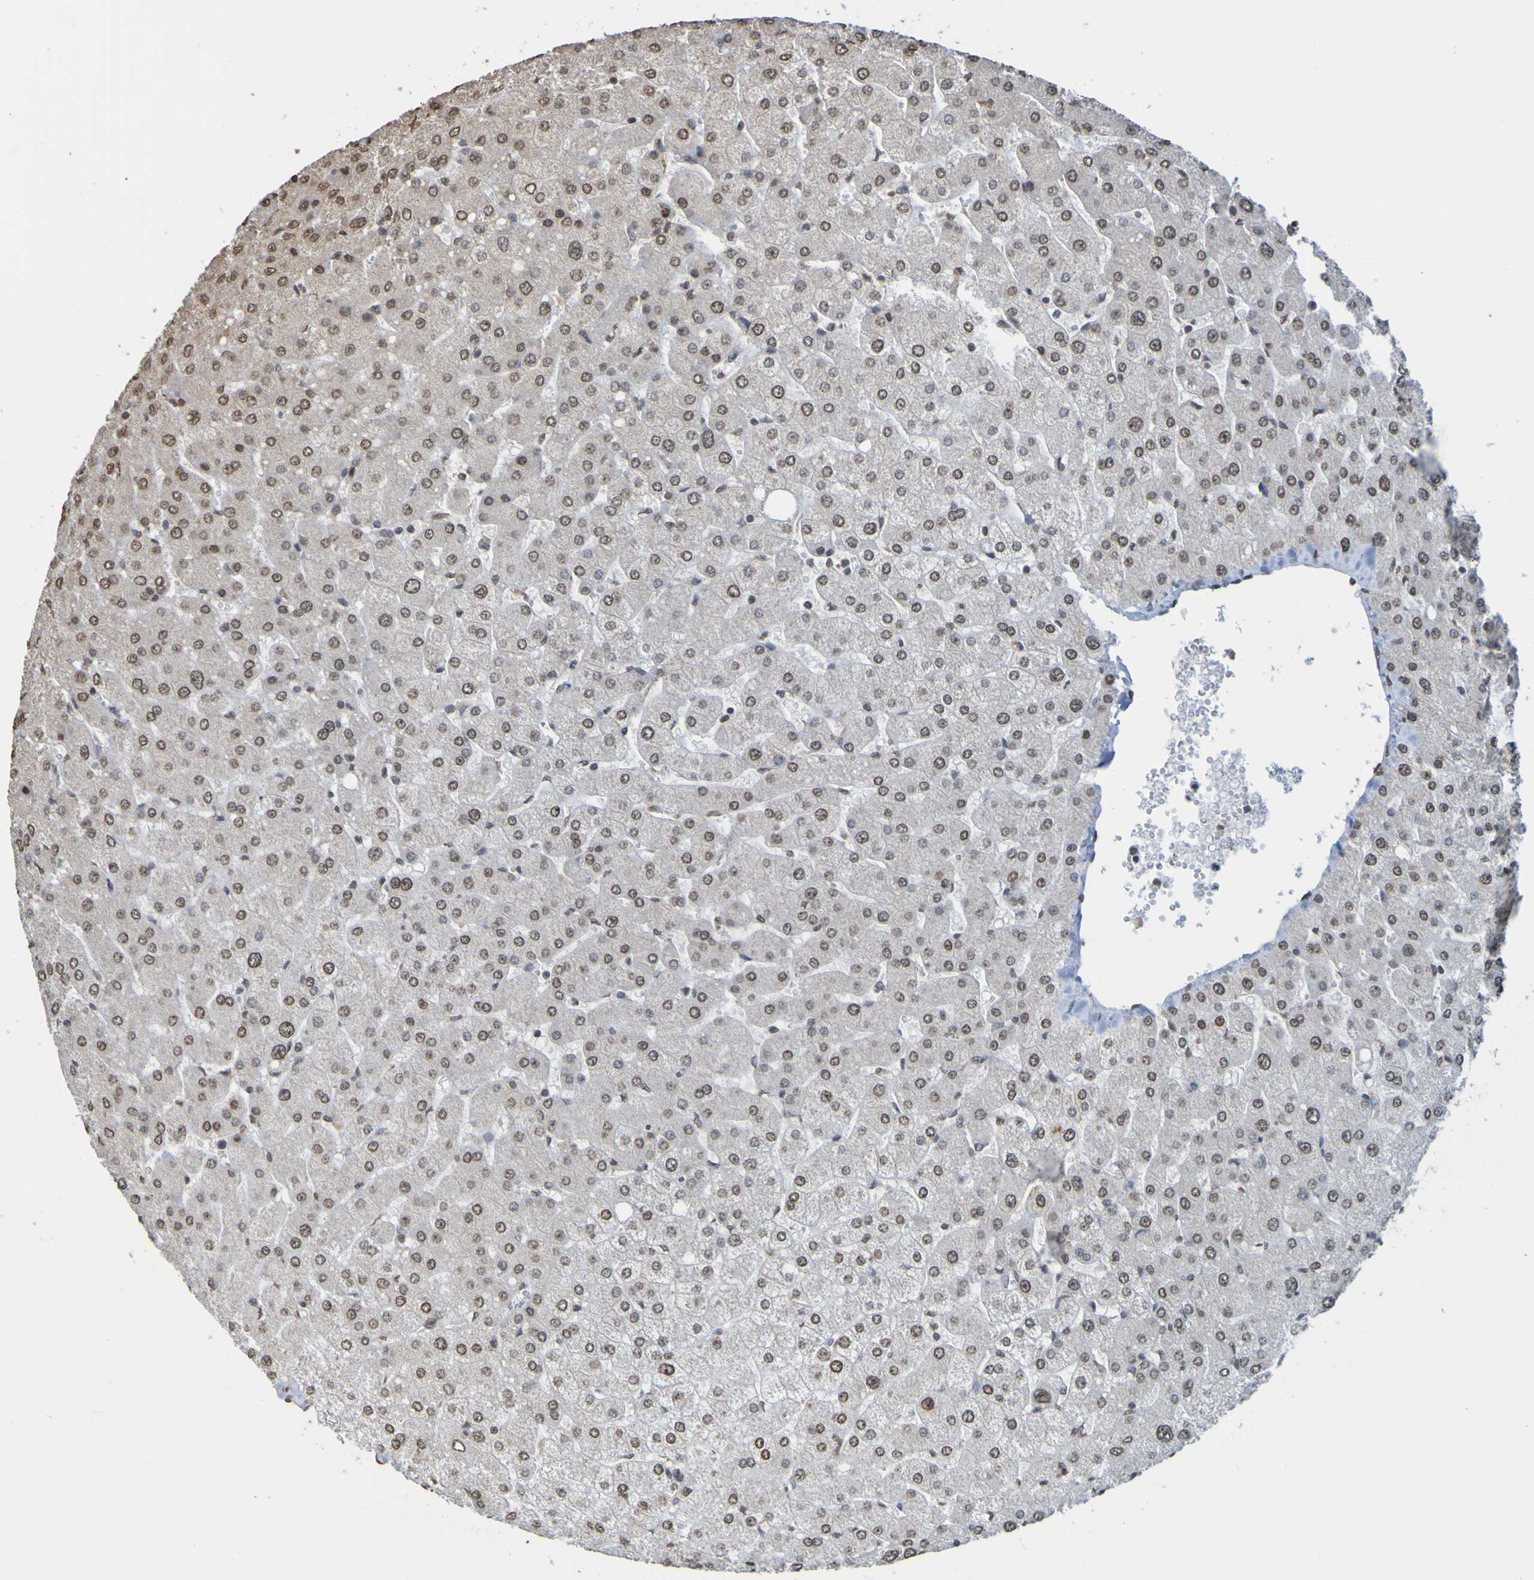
{"staining": {"intensity": "moderate", "quantity": ">75%", "location": "nuclear"}, "tissue": "liver", "cell_type": "Cholangiocytes", "image_type": "normal", "snomed": [{"axis": "morphology", "description": "Normal tissue, NOS"}, {"axis": "topography", "description": "Liver"}], "caption": "A photomicrograph of human liver stained for a protein demonstrates moderate nuclear brown staining in cholangiocytes.", "gene": "ALKBH2", "patient": {"sex": "male", "age": 55}}